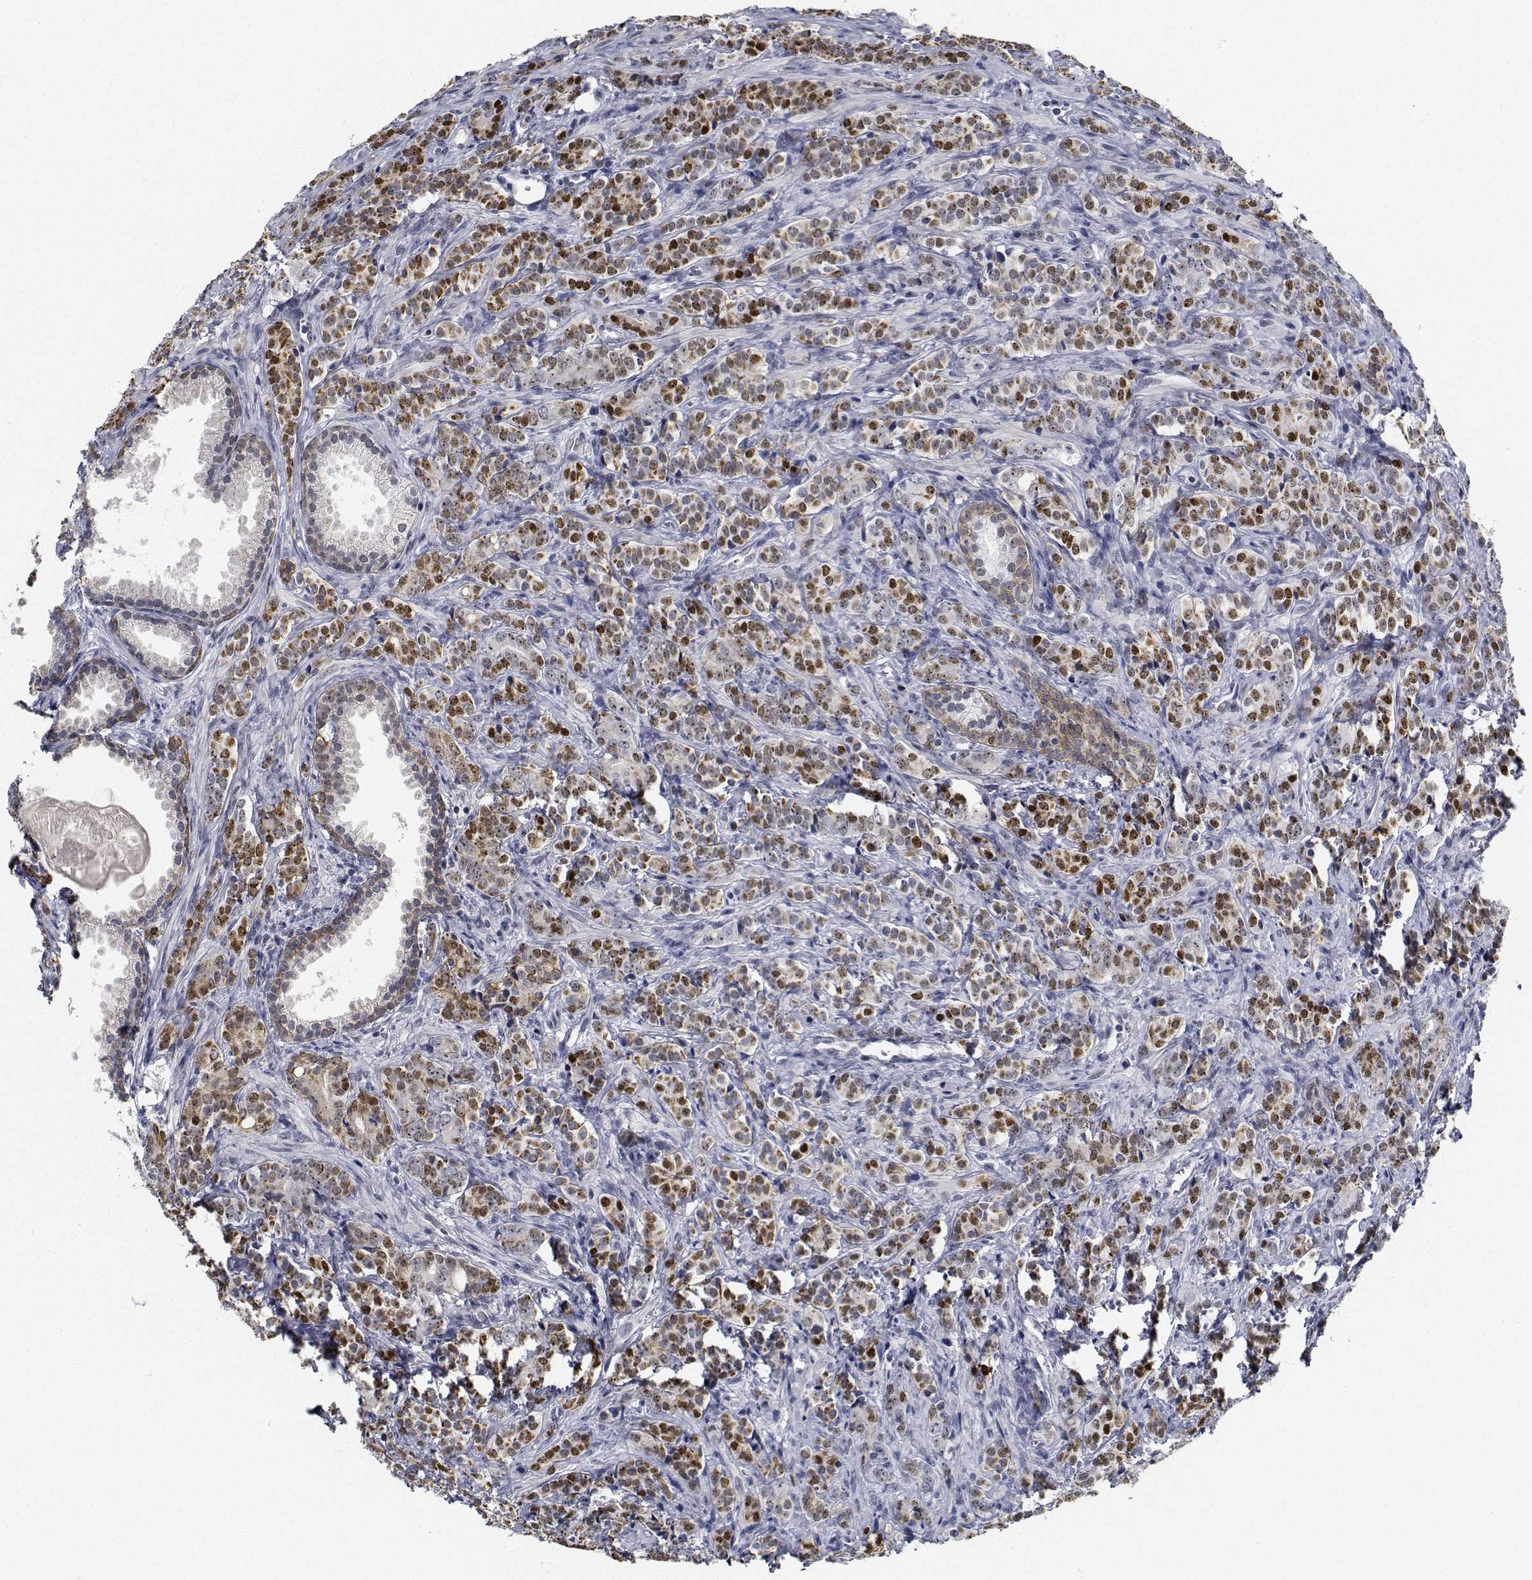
{"staining": {"intensity": "moderate", "quantity": "25%-75%", "location": "nuclear"}, "tissue": "prostate cancer", "cell_type": "Tumor cells", "image_type": "cancer", "snomed": [{"axis": "morphology", "description": "Adenocarcinoma, High grade"}, {"axis": "topography", "description": "Prostate"}], "caption": "Tumor cells reveal medium levels of moderate nuclear positivity in about 25%-75% of cells in human prostate cancer (high-grade adenocarcinoma).", "gene": "NVL", "patient": {"sex": "male", "age": 84}}